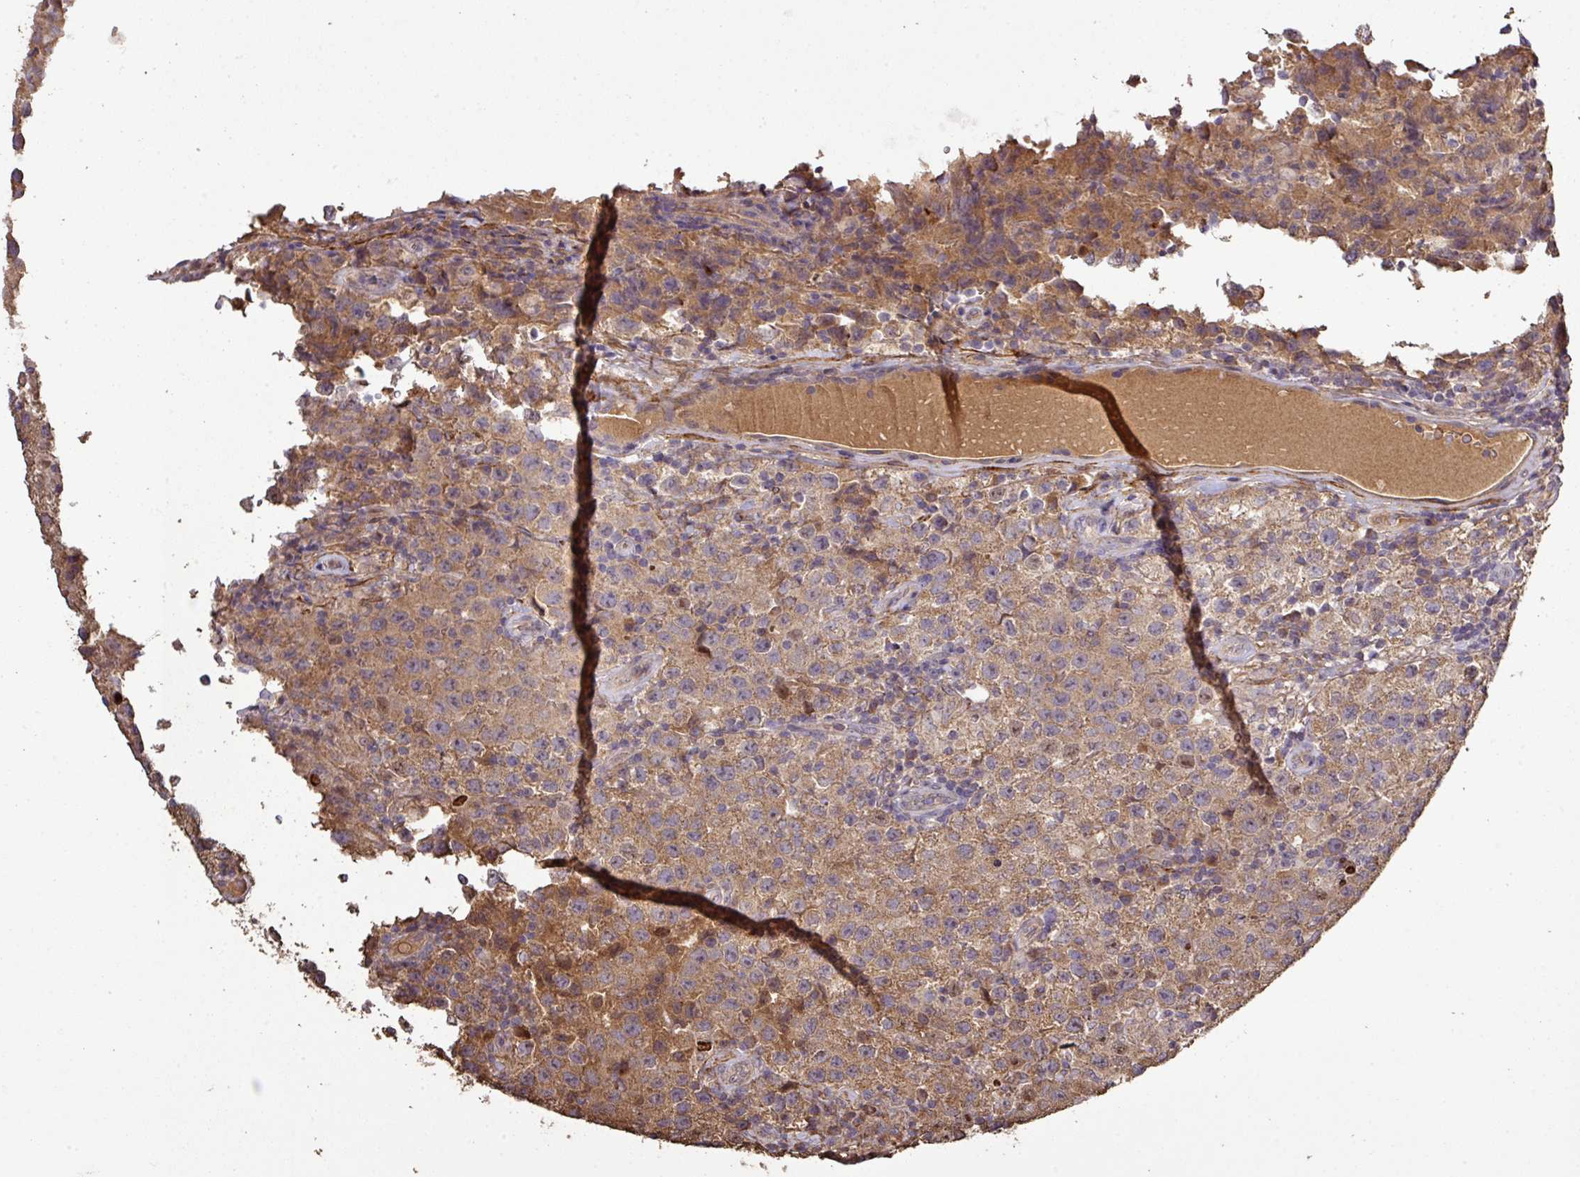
{"staining": {"intensity": "weak", "quantity": ">75%", "location": "cytoplasmic/membranous"}, "tissue": "testis cancer", "cell_type": "Tumor cells", "image_type": "cancer", "snomed": [{"axis": "morphology", "description": "Seminoma, NOS"}, {"axis": "morphology", "description": "Carcinoma, Embryonal, NOS"}, {"axis": "topography", "description": "Testis"}], "caption": "Human embryonal carcinoma (testis) stained with a brown dye demonstrates weak cytoplasmic/membranous positive expression in approximately >75% of tumor cells.", "gene": "ISLR", "patient": {"sex": "male", "age": 41}}